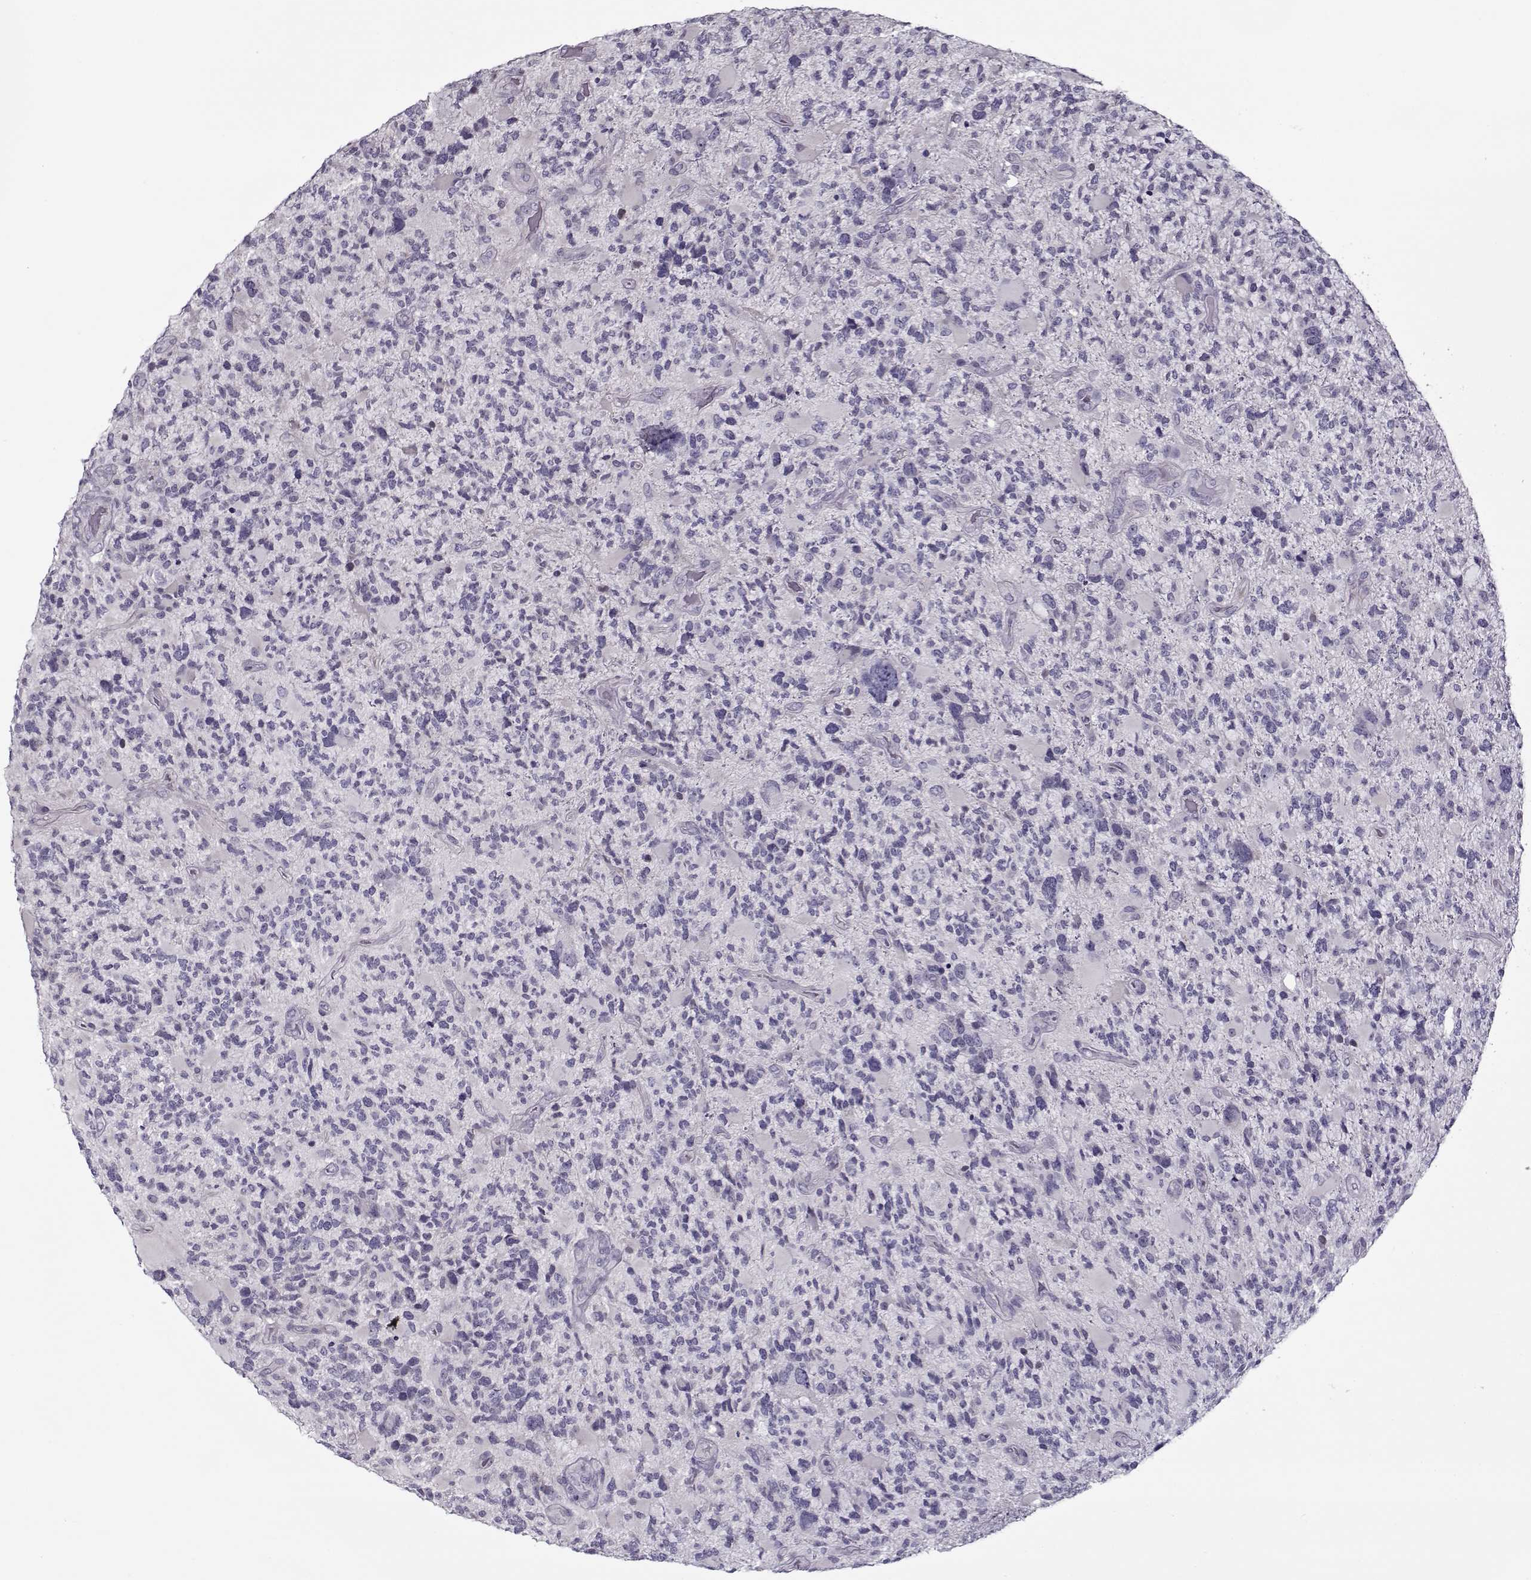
{"staining": {"intensity": "negative", "quantity": "none", "location": "none"}, "tissue": "glioma", "cell_type": "Tumor cells", "image_type": "cancer", "snomed": [{"axis": "morphology", "description": "Glioma, malignant, High grade"}, {"axis": "topography", "description": "Brain"}], "caption": "Tumor cells show no significant expression in glioma.", "gene": "CIBAR1", "patient": {"sex": "female", "age": 71}}